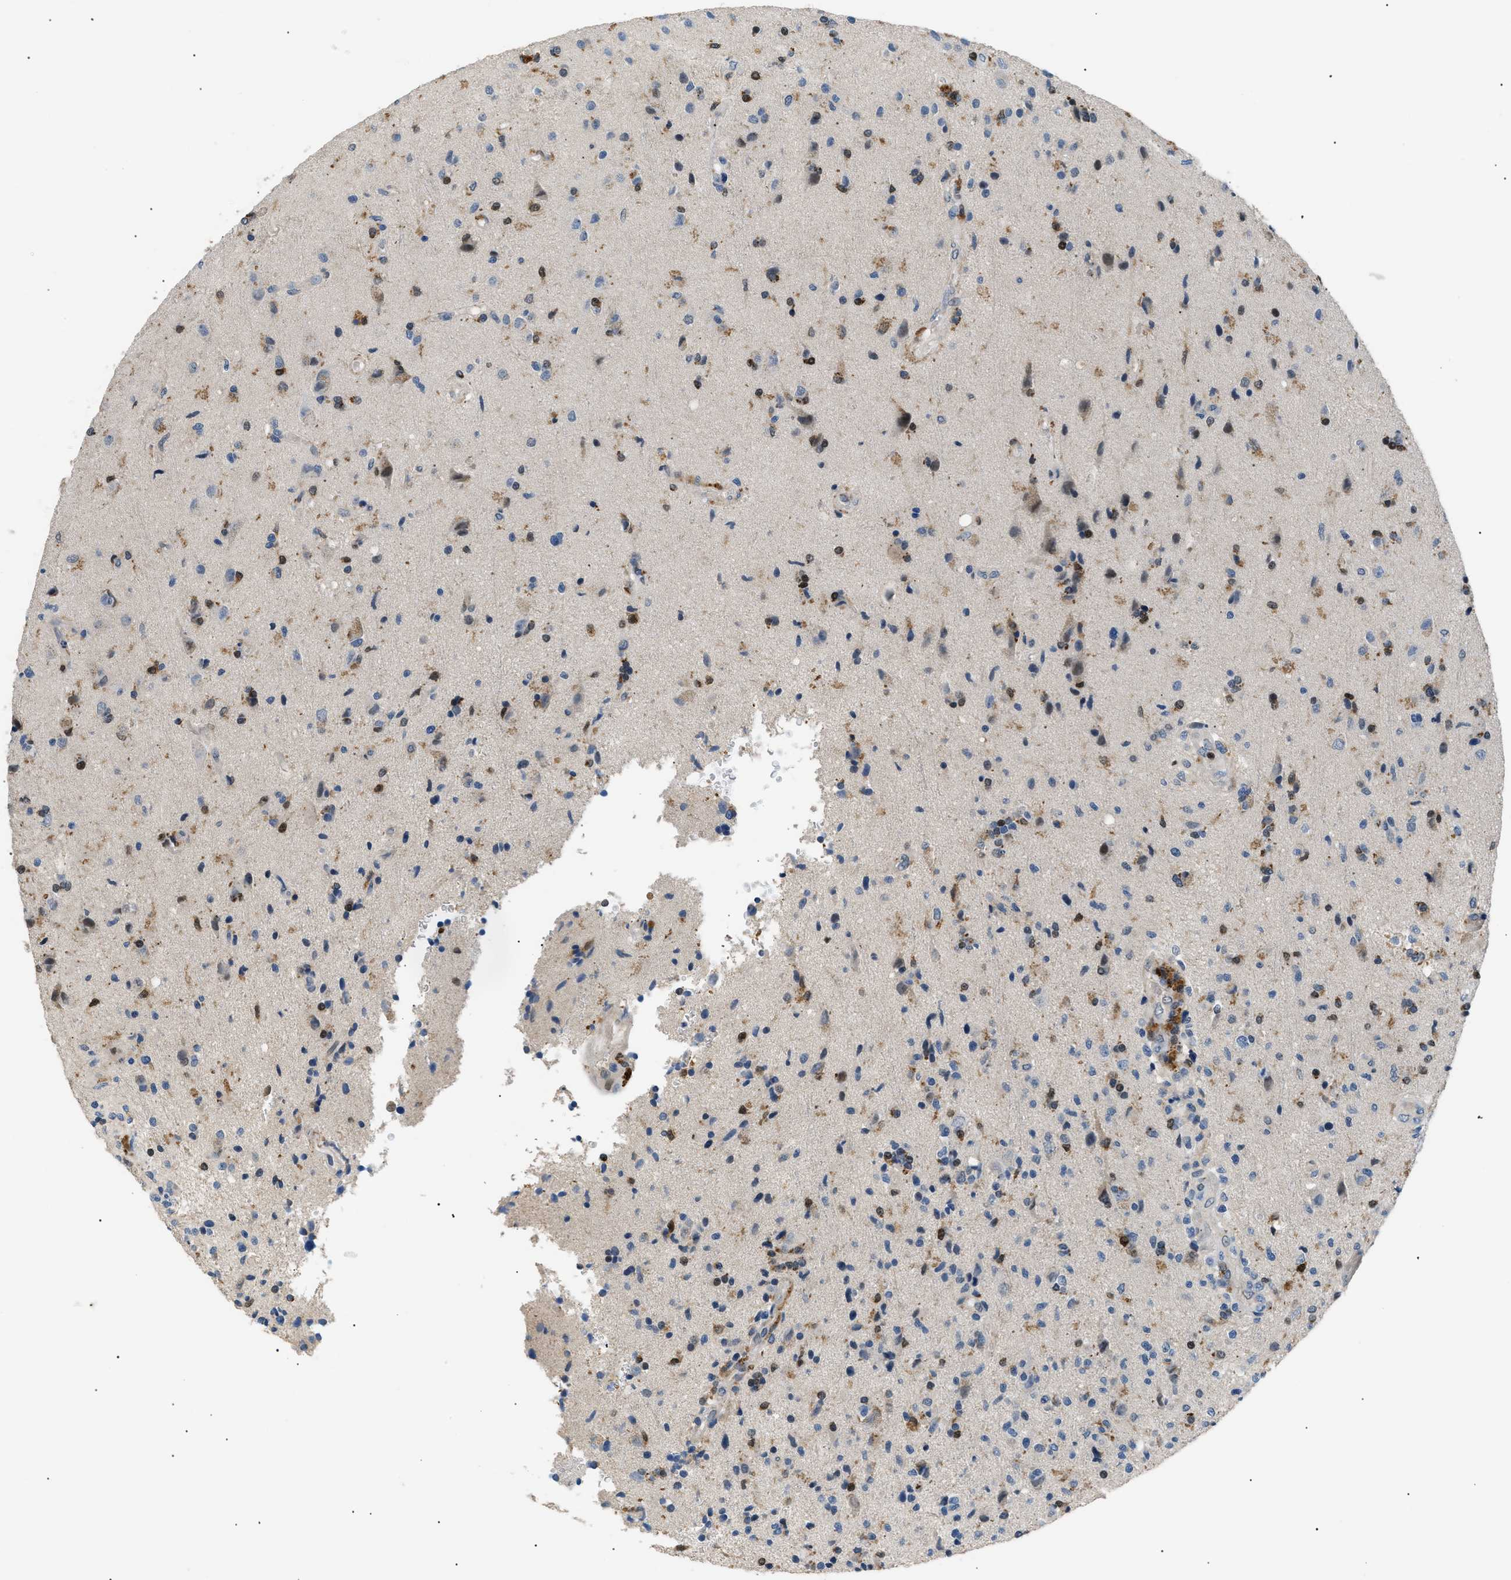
{"staining": {"intensity": "moderate", "quantity": "<25%", "location": "cytoplasmic/membranous,nuclear"}, "tissue": "glioma", "cell_type": "Tumor cells", "image_type": "cancer", "snomed": [{"axis": "morphology", "description": "Glioma, malignant, High grade"}, {"axis": "topography", "description": "Brain"}], "caption": "Glioma tissue demonstrates moderate cytoplasmic/membranous and nuclear expression in about <25% of tumor cells", "gene": "AKR1A1", "patient": {"sex": "male", "age": 72}}